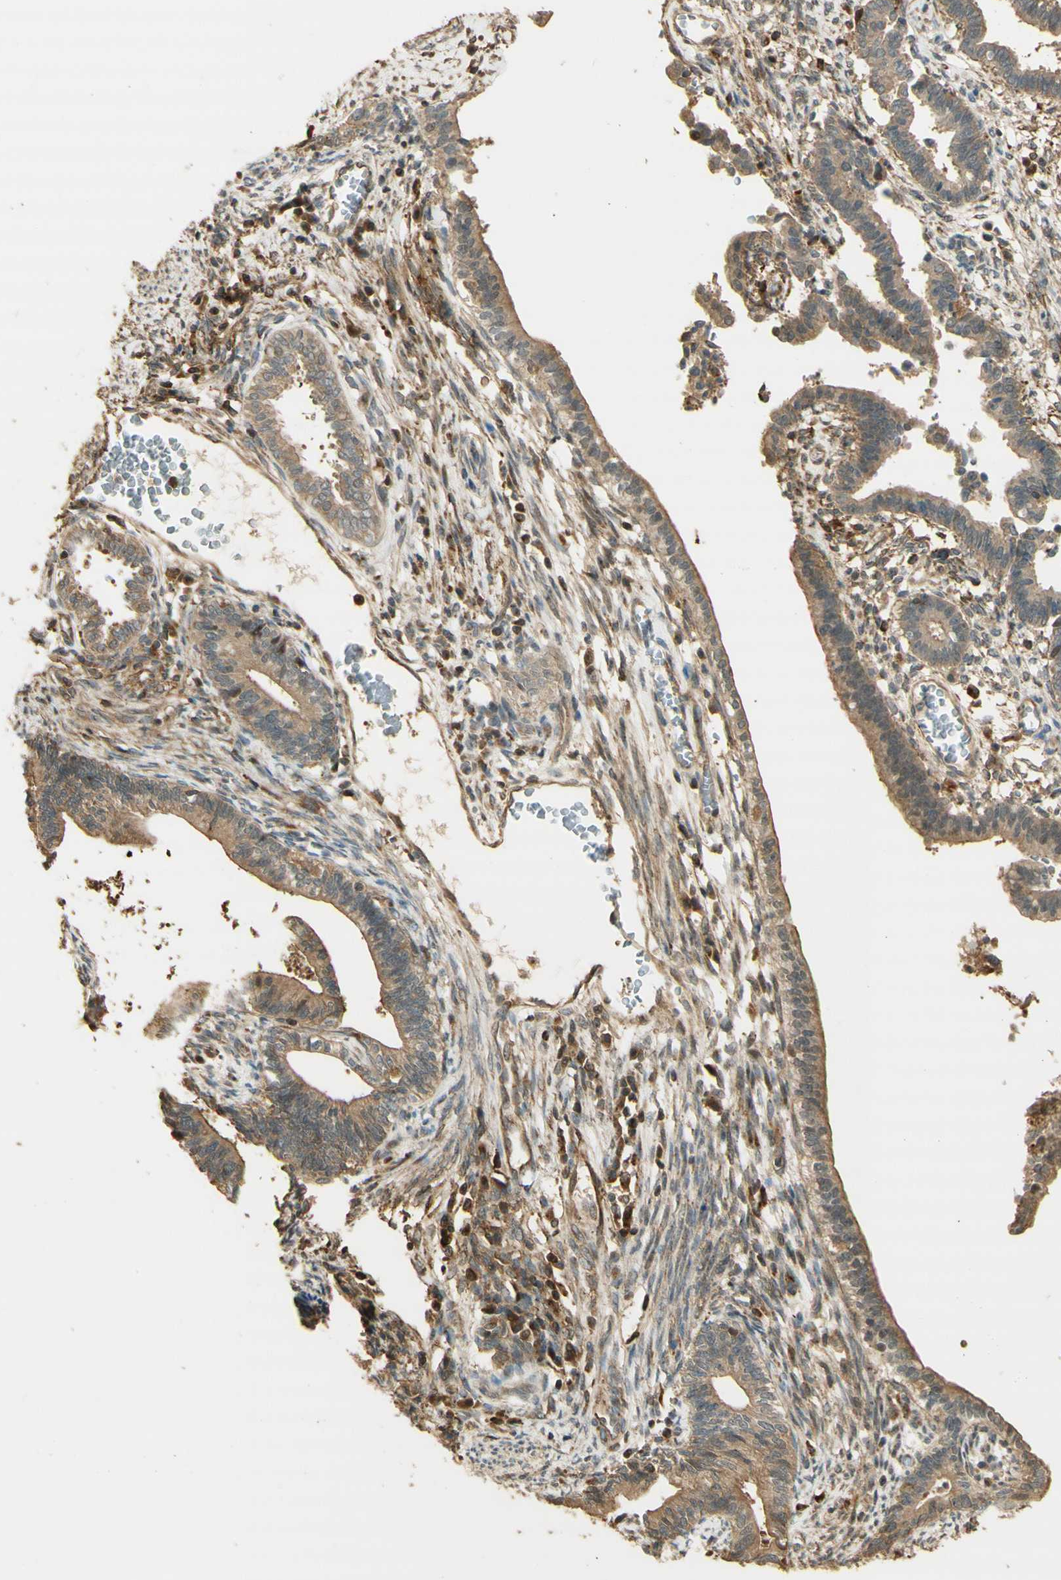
{"staining": {"intensity": "moderate", "quantity": ">75%", "location": "cytoplasmic/membranous"}, "tissue": "cervical cancer", "cell_type": "Tumor cells", "image_type": "cancer", "snomed": [{"axis": "morphology", "description": "Adenocarcinoma, NOS"}, {"axis": "topography", "description": "Cervix"}], "caption": "Adenocarcinoma (cervical) stained for a protein (brown) reveals moderate cytoplasmic/membranous positive expression in about >75% of tumor cells.", "gene": "AGER", "patient": {"sex": "female", "age": 44}}